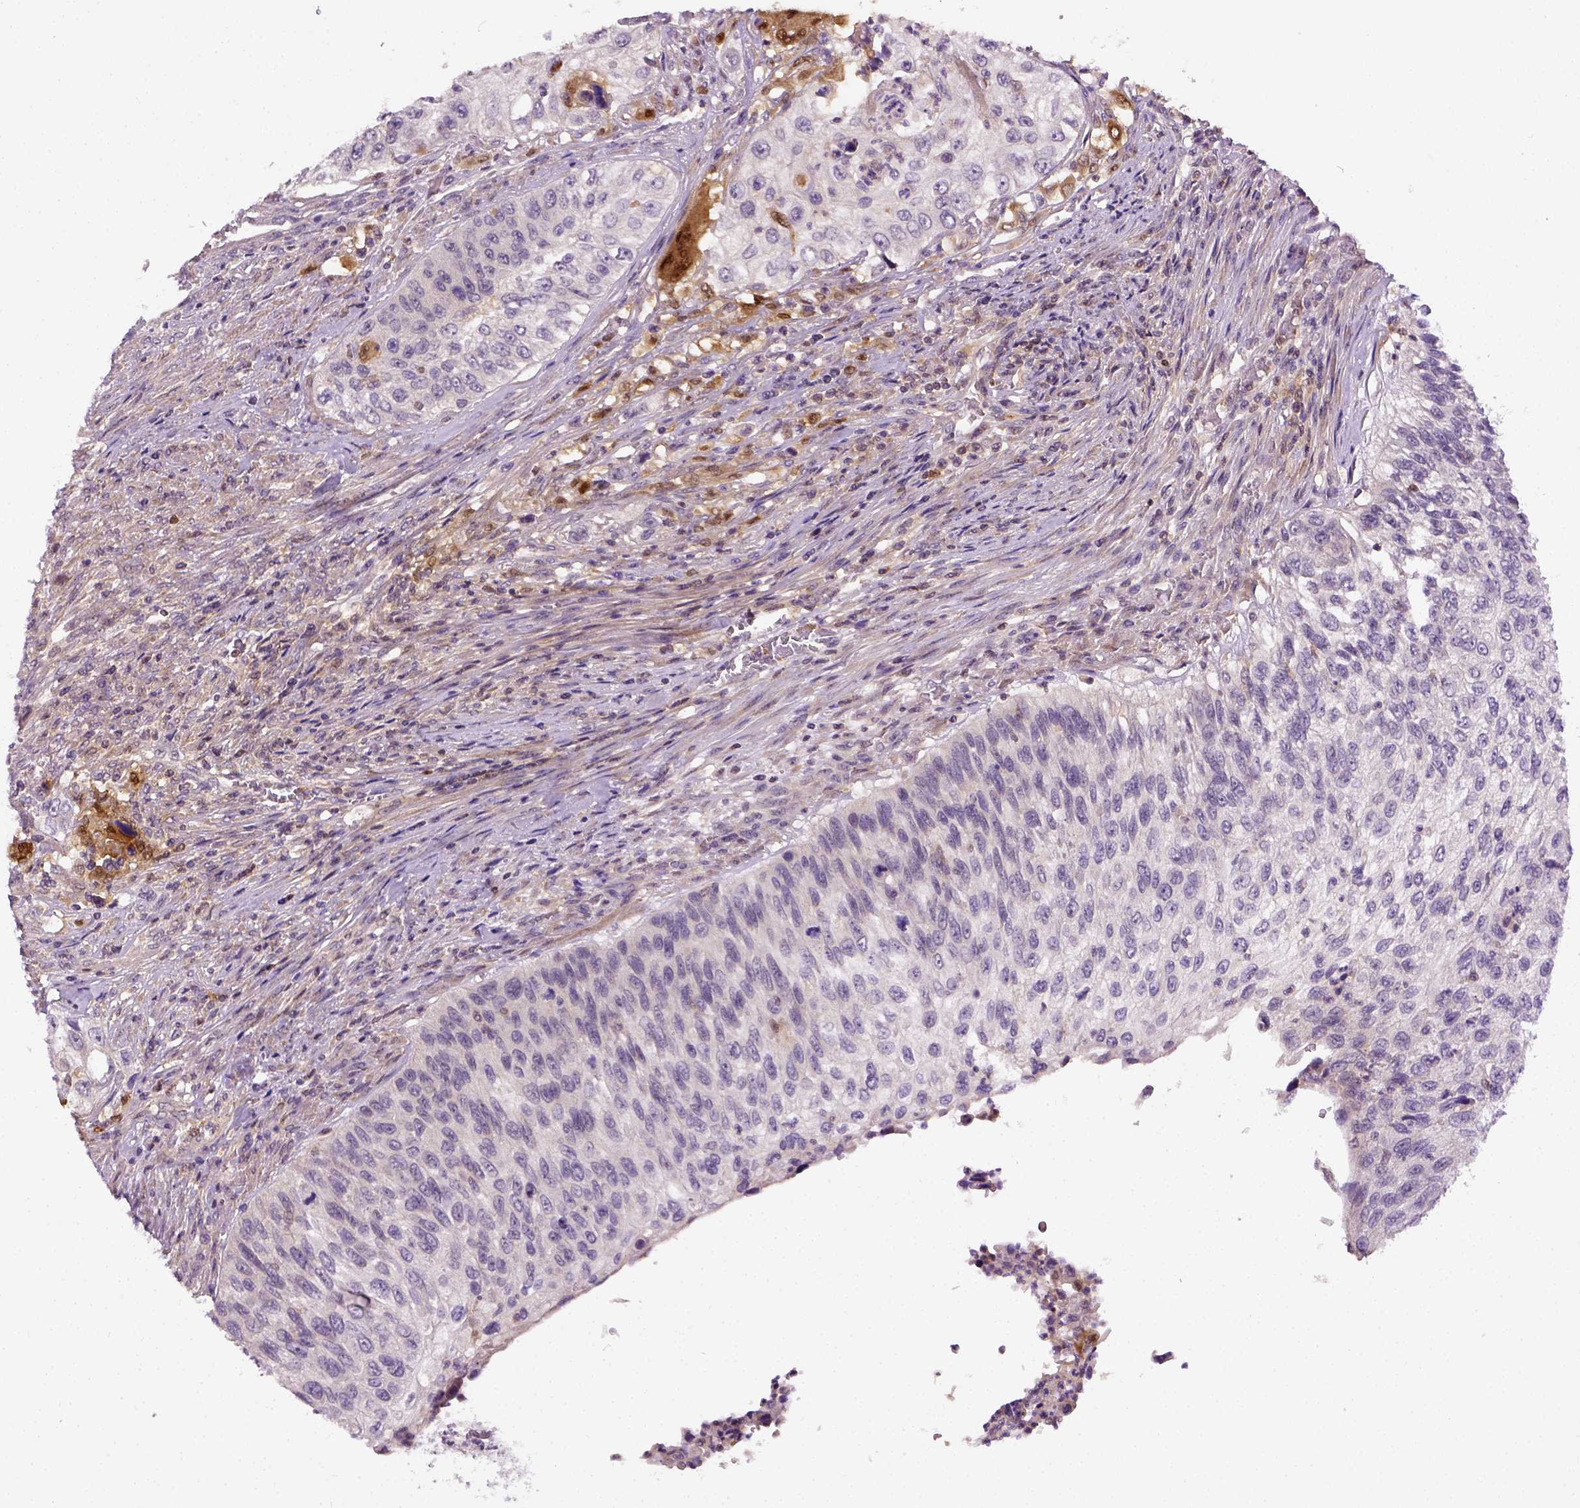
{"staining": {"intensity": "negative", "quantity": "none", "location": "none"}, "tissue": "urothelial cancer", "cell_type": "Tumor cells", "image_type": "cancer", "snomed": [{"axis": "morphology", "description": "Urothelial carcinoma, High grade"}, {"axis": "topography", "description": "Urinary bladder"}], "caption": "High-grade urothelial carcinoma stained for a protein using immunohistochemistry demonstrates no staining tumor cells.", "gene": "MATK", "patient": {"sex": "female", "age": 60}}